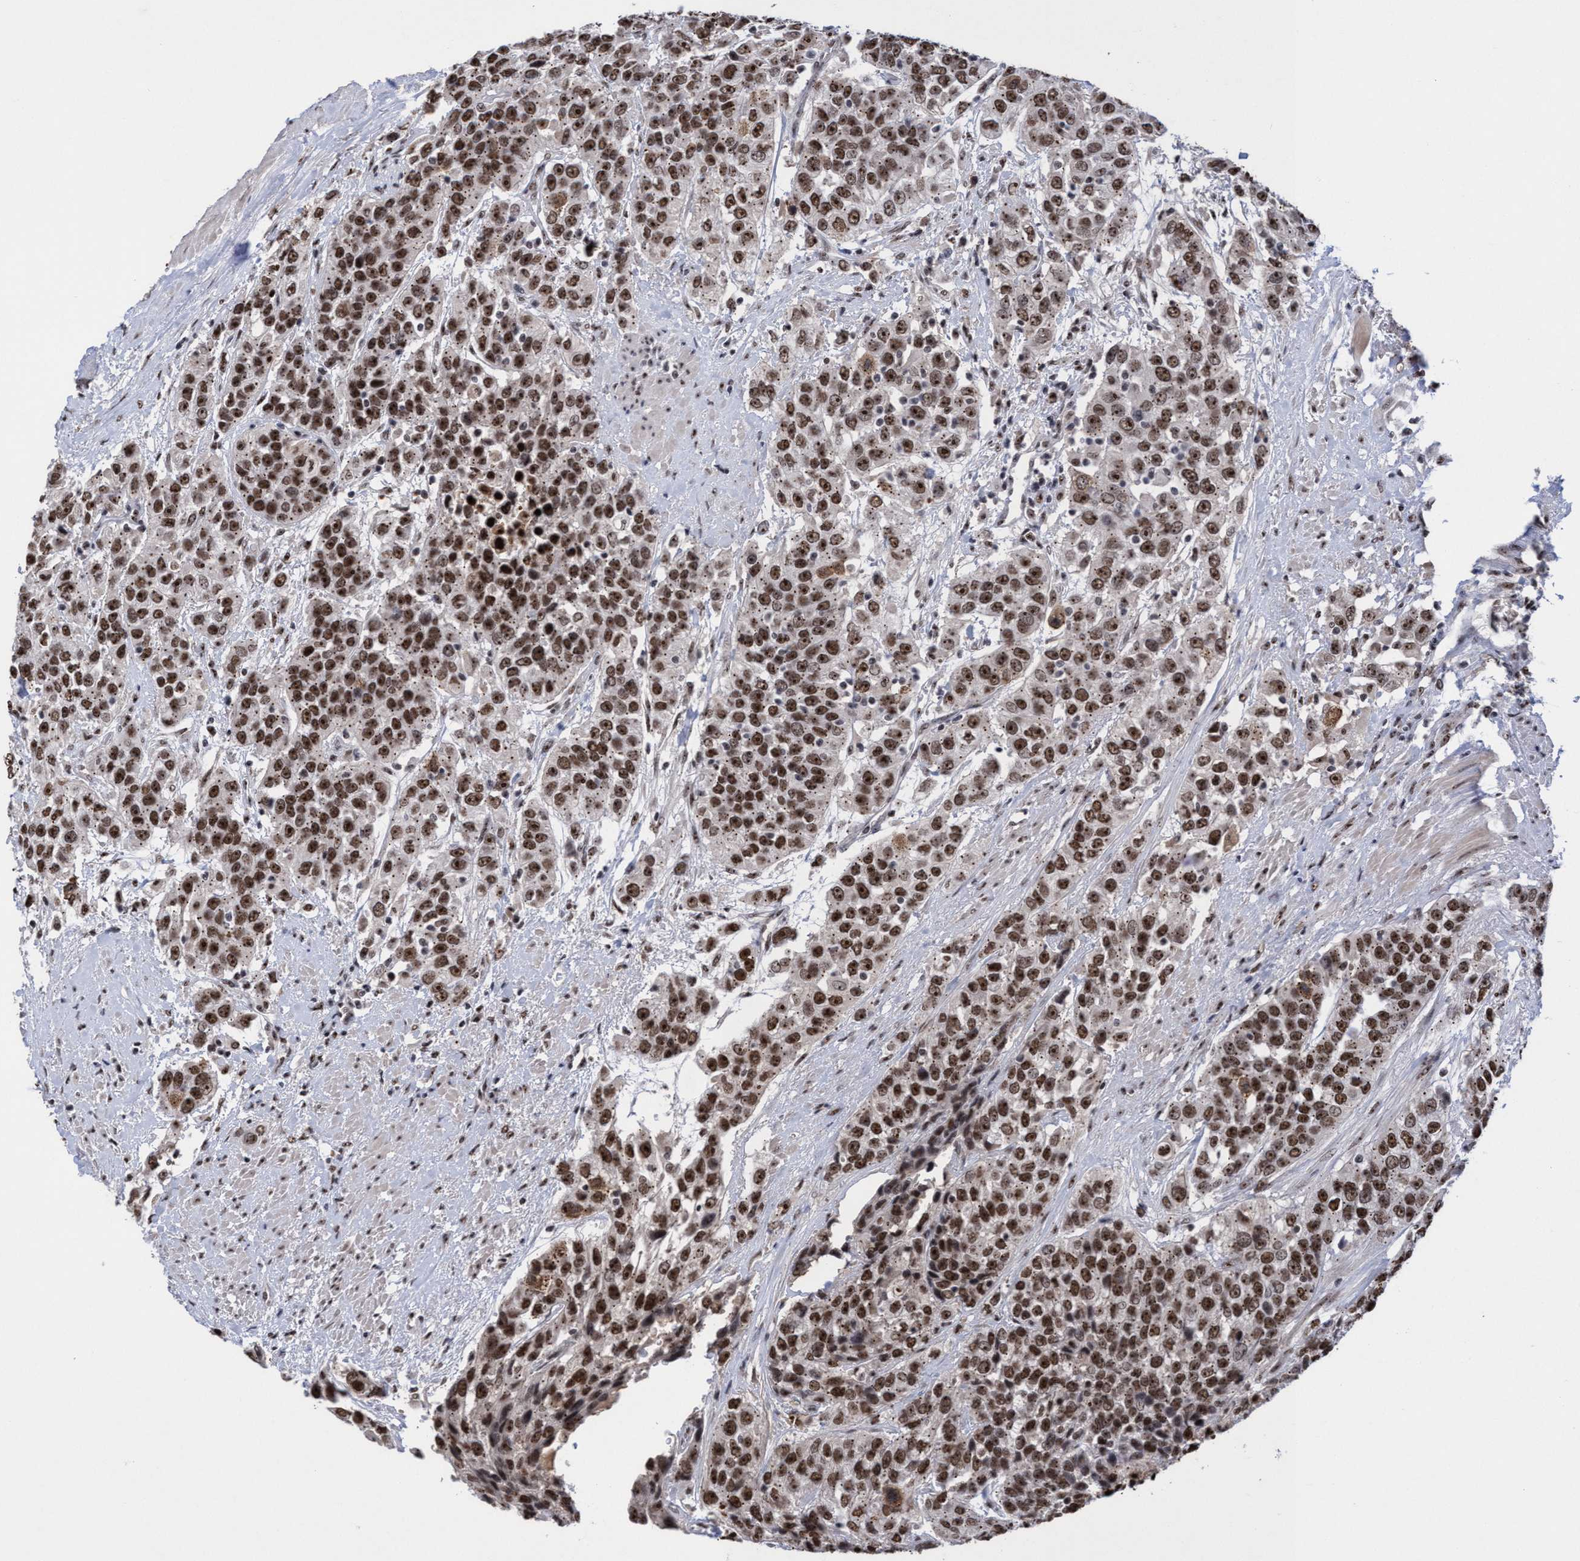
{"staining": {"intensity": "strong", "quantity": ">75%", "location": "nuclear"}, "tissue": "urothelial cancer", "cell_type": "Tumor cells", "image_type": "cancer", "snomed": [{"axis": "morphology", "description": "Urothelial carcinoma, High grade"}, {"axis": "topography", "description": "Urinary bladder"}], "caption": "Immunohistochemical staining of urothelial cancer displays high levels of strong nuclear protein expression in approximately >75% of tumor cells.", "gene": "EFCAB10", "patient": {"sex": "female", "age": 80}}